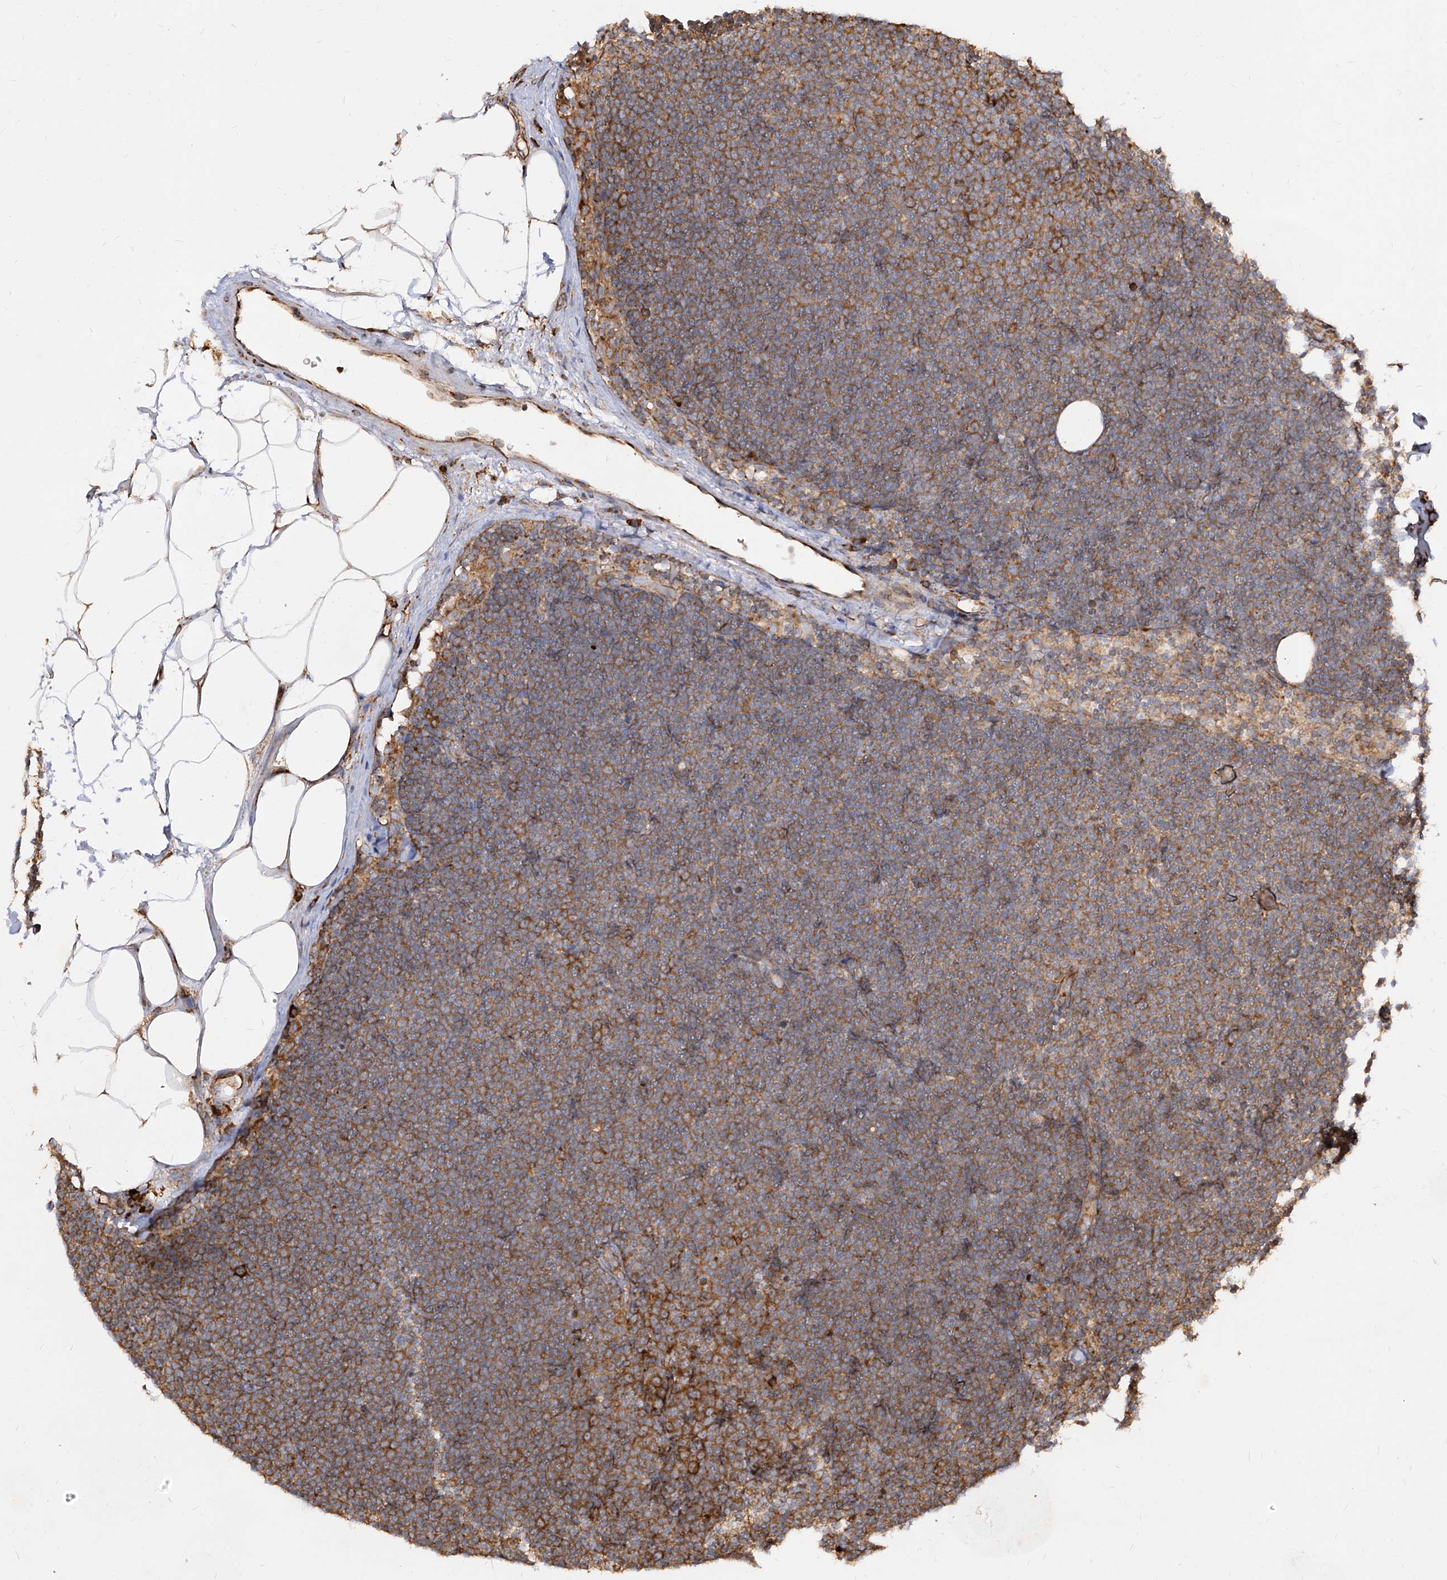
{"staining": {"intensity": "moderate", "quantity": ">75%", "location": "cytoplasmic/membranous"}, "tissue": "lymphoma", "cell_type": "Tumor cells", "image_type": "cancer", "snomed": [{"axis": "morphology", "description": "Malignant lymphoma, non-Hodgkin's type, Low grade"}, {"axis": "topography", "description": "Lymph node"}], "caption": "Immunohistochemistry (IHC) histopathology image of human lymphoma stained for a protein (brown), which reveals medium levels of moderate cytoplasmic/membranous expression in about >75% of tumor cells.", "gene": "RPS25", "patient": {"sex": "female", "age": 53}}